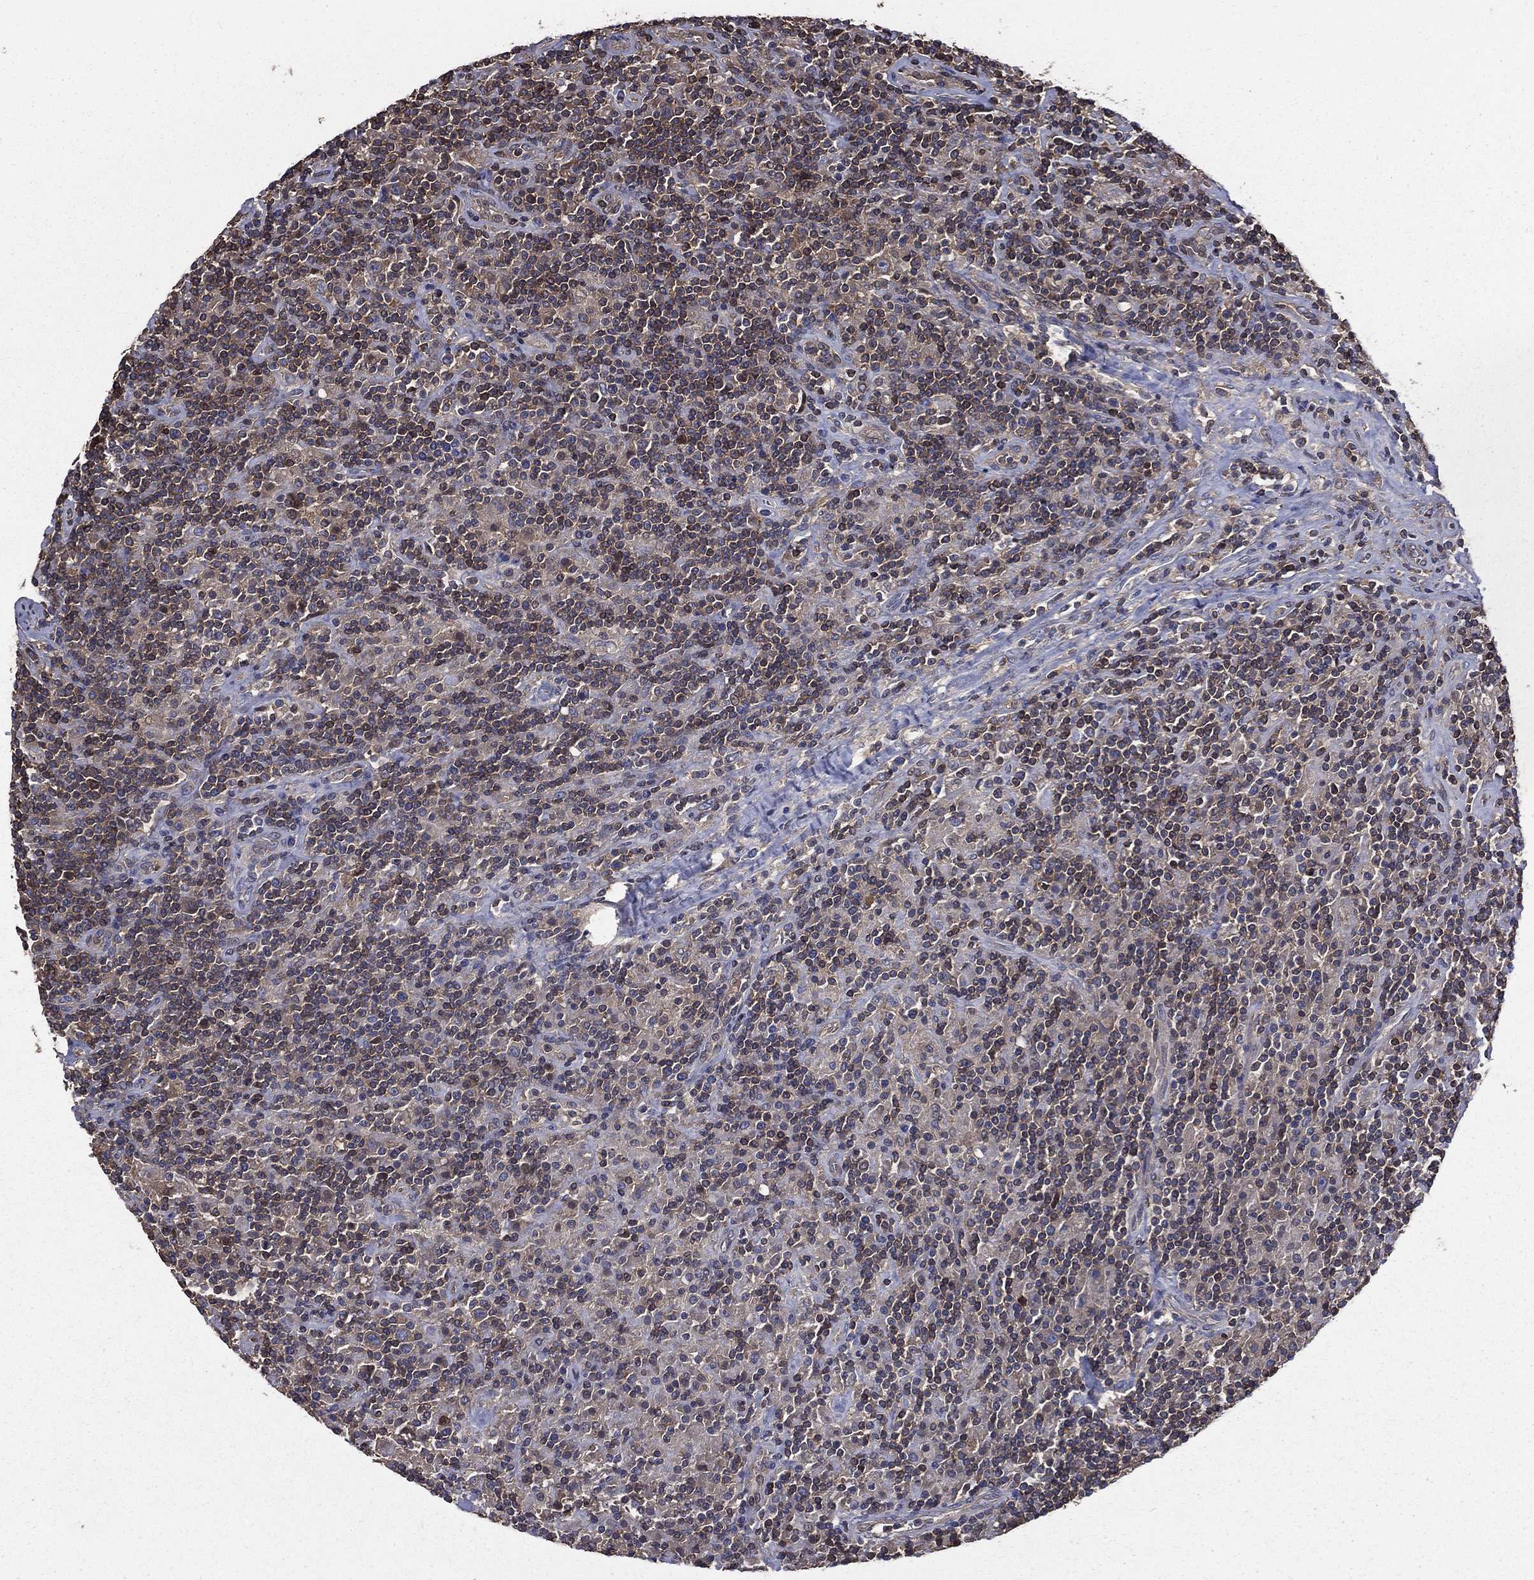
{"staining": {"intensity": "negative", "quantity": "none", "location": "none"}, "tissue": "lymphoma", "cell_type": "Tumor cells", "image_type": "cancer", "snomed": [{"axis": "morphology", "description": "Hodgkin's disease, NOS"}, {"axis": "topography", "description": "Lymph node"}], "caption": "There is no significant staining in tumor cells of Hodgkin's disease.", "gene": "SARS1", "patient": {"sex": "male", "age": 70}}